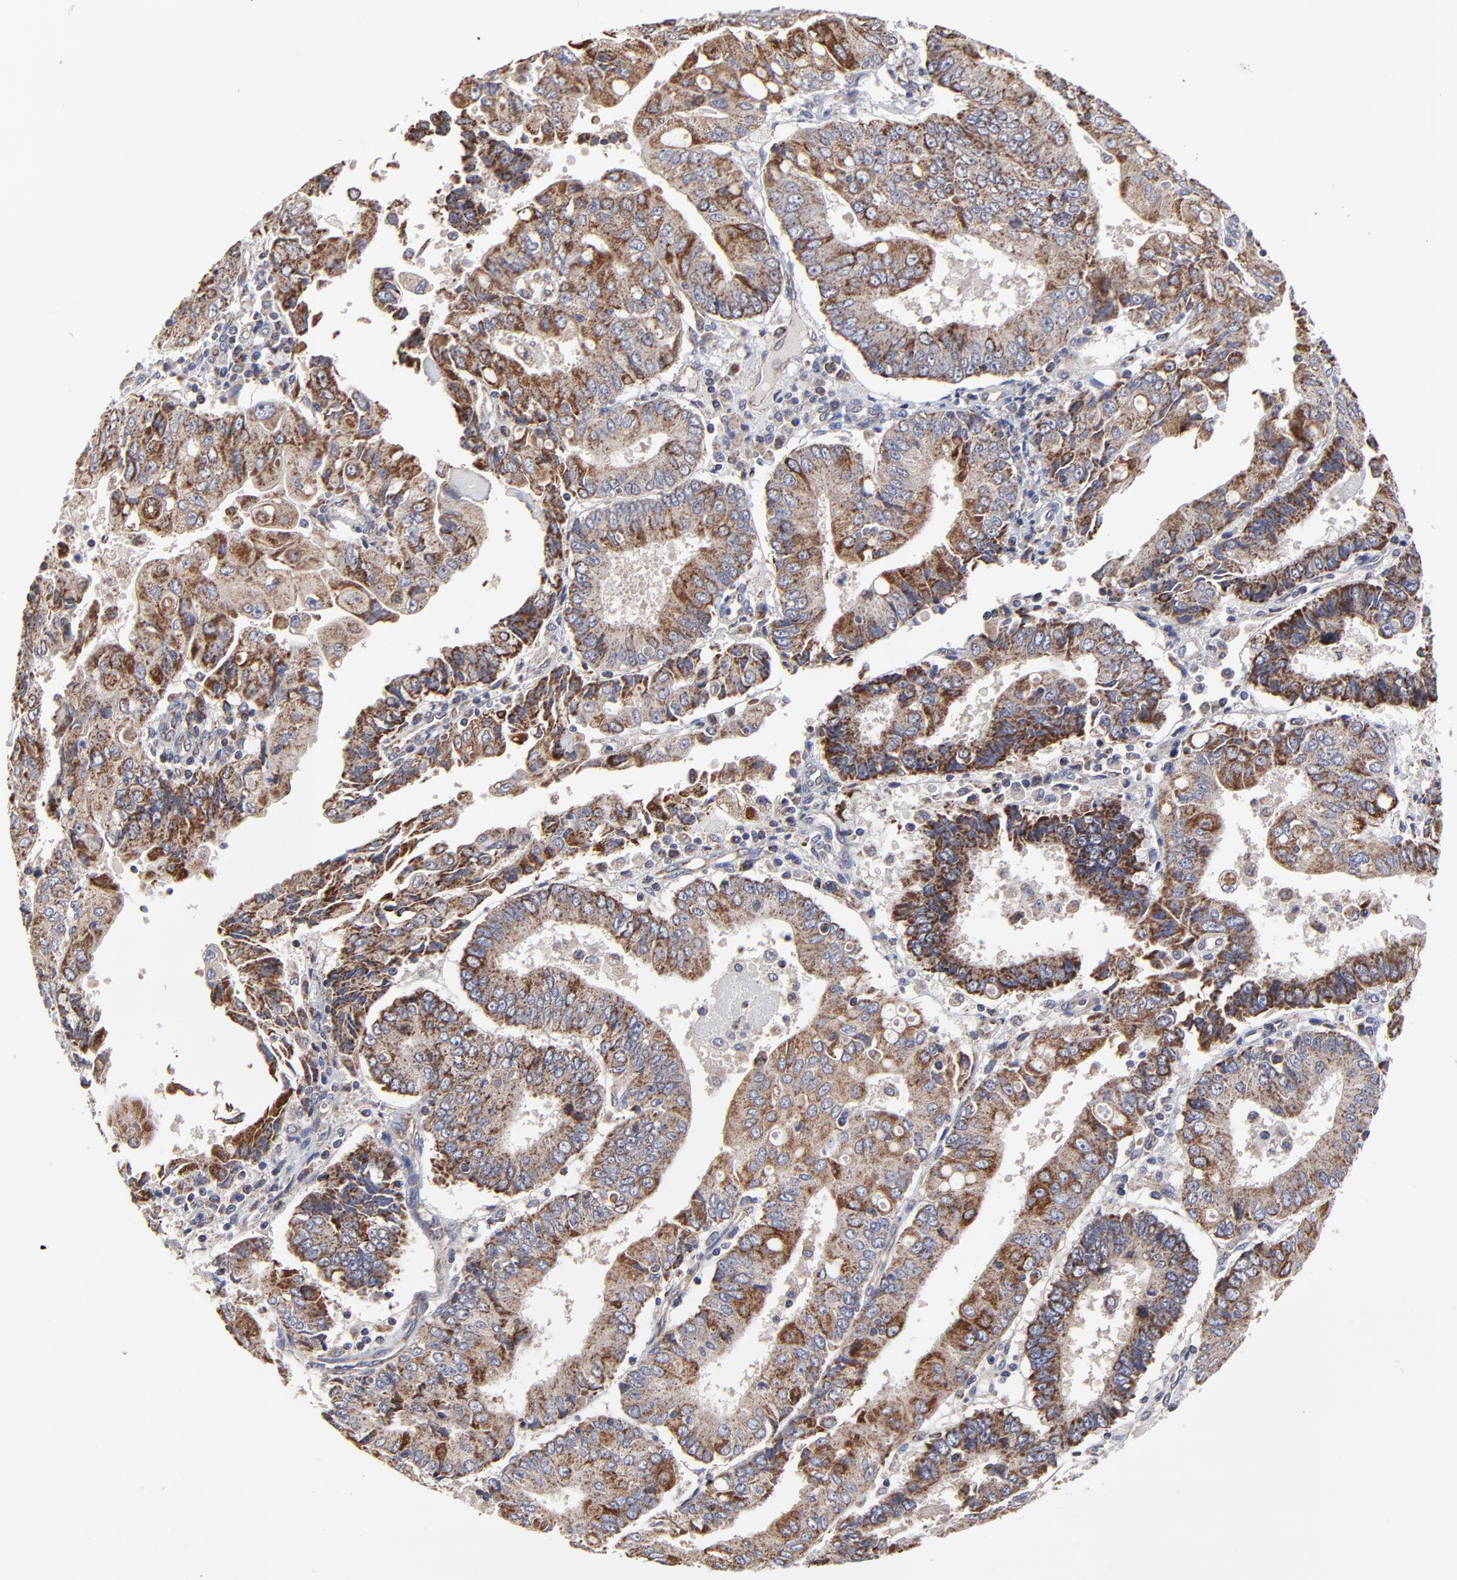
{"staining": {"intensity": "moderate", "quantity": ">75%", "location": "cytoplasmic/membranous"}, "tissue": "endometrial cancer", "cell_type": "Tumor cells", "image_type": "cancer", "snomed": [{"axis": "morphology", "description": "Adenocarcinoma, NOS"}, {"axis": "topography", "description": "Endometrium"}], "caption": "Protein analysis of adenocarcinoma (endometrial) tissue demonstrates moderate cytoplasmic/membranous positivity in approximately >75% of tumor cells.", "gene": "ZNF550", "patient": {"sex": "female", "age": 75}}